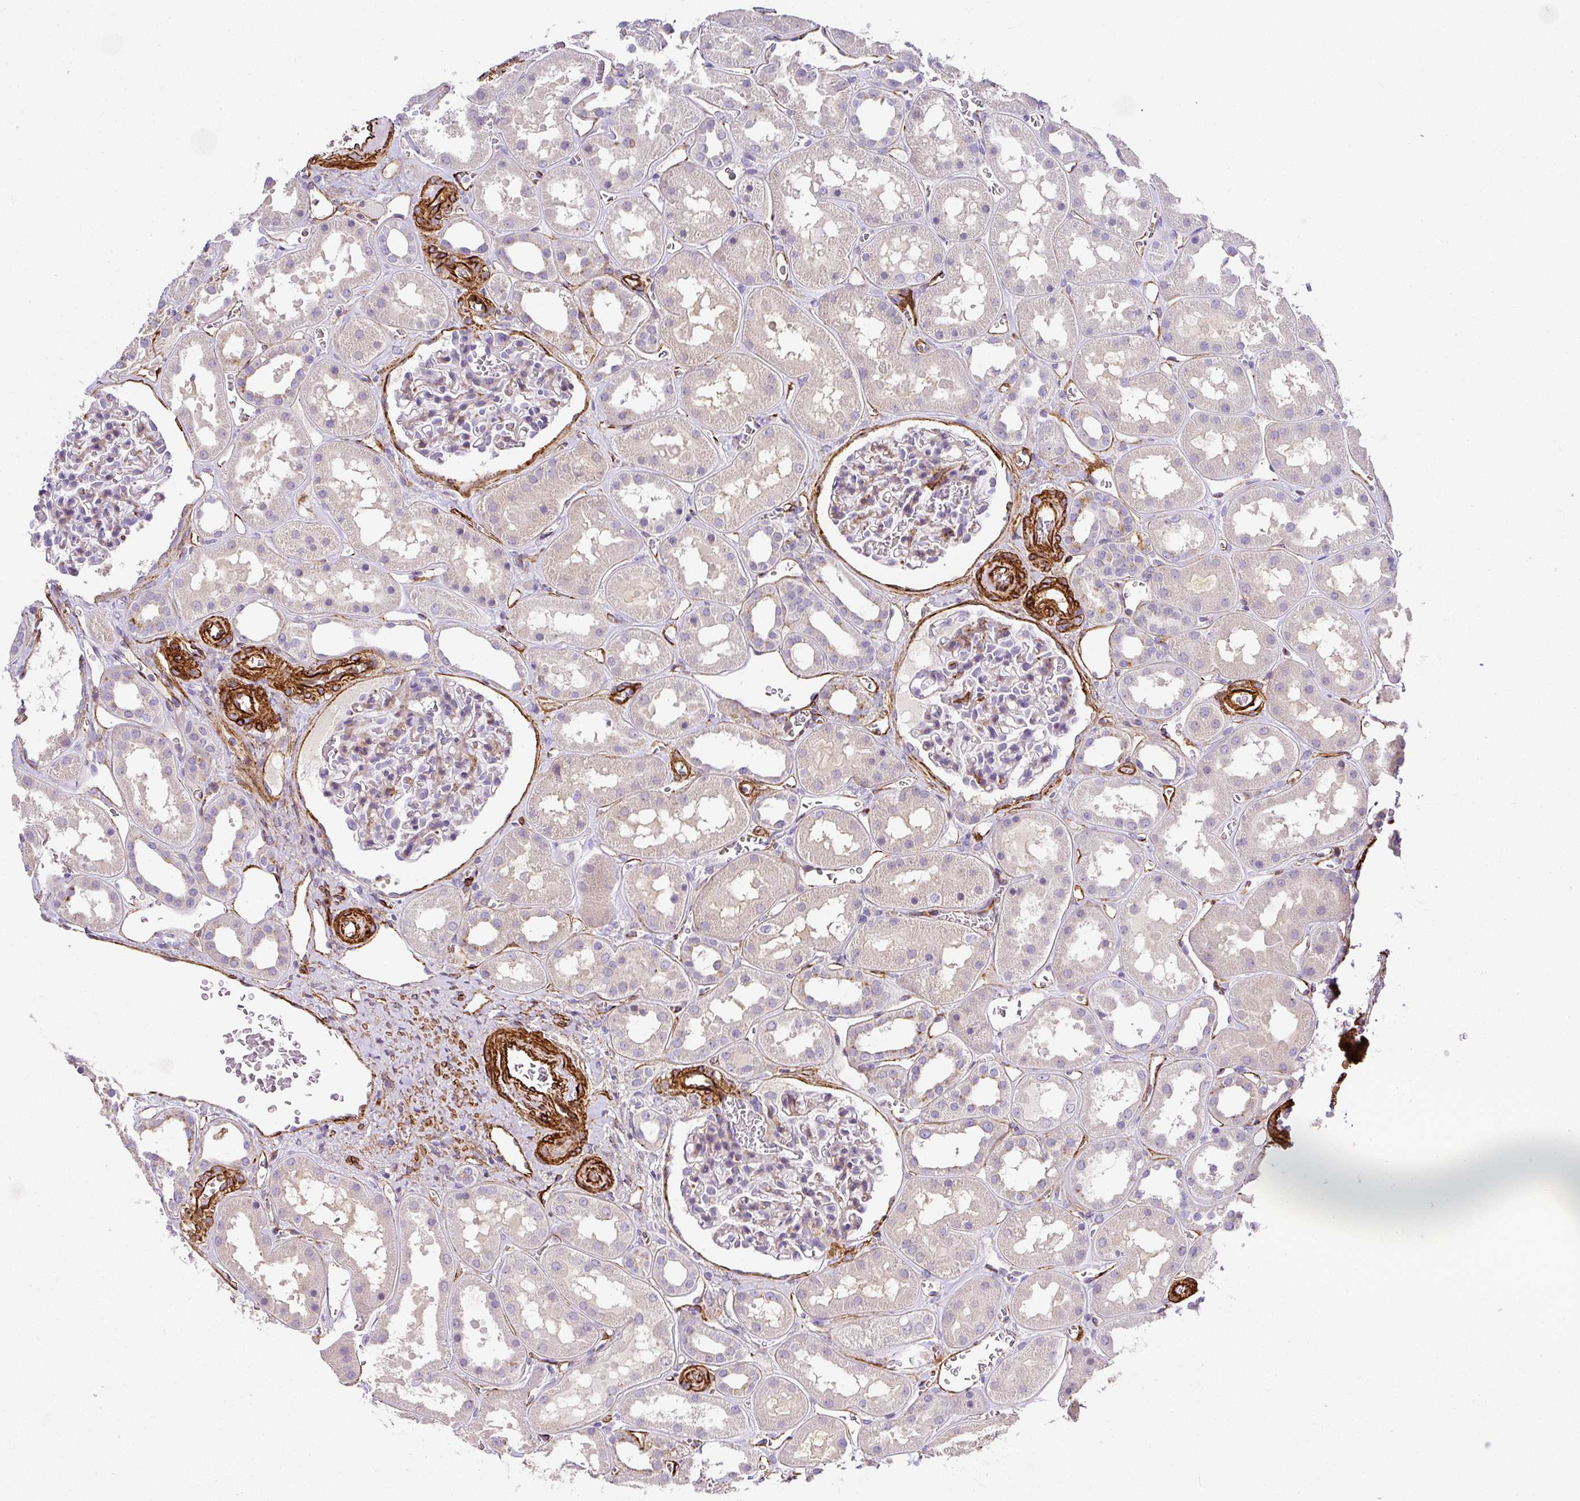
{"staining": {"intensity": "moderate", "quantity": "<25%", "location": "cytoplasmic/membranous"}, "tissue": "kidney", "cell_type": "Cells in glomeruli", "image_type": "normal", "snomed": [{"axis": "morphology", "description": "Normal tissue, NOS"}, {"axis": "topography", "description": "Kidney"}], "caption": "Normal kidney was stained to show a protein in brown. There is low levels of moderate cytoplasmic/membranous staining in about <25% of cells in glomeruli.", "gene": "SLC25A17", "patient": {"sex": "female", "age": 41}}